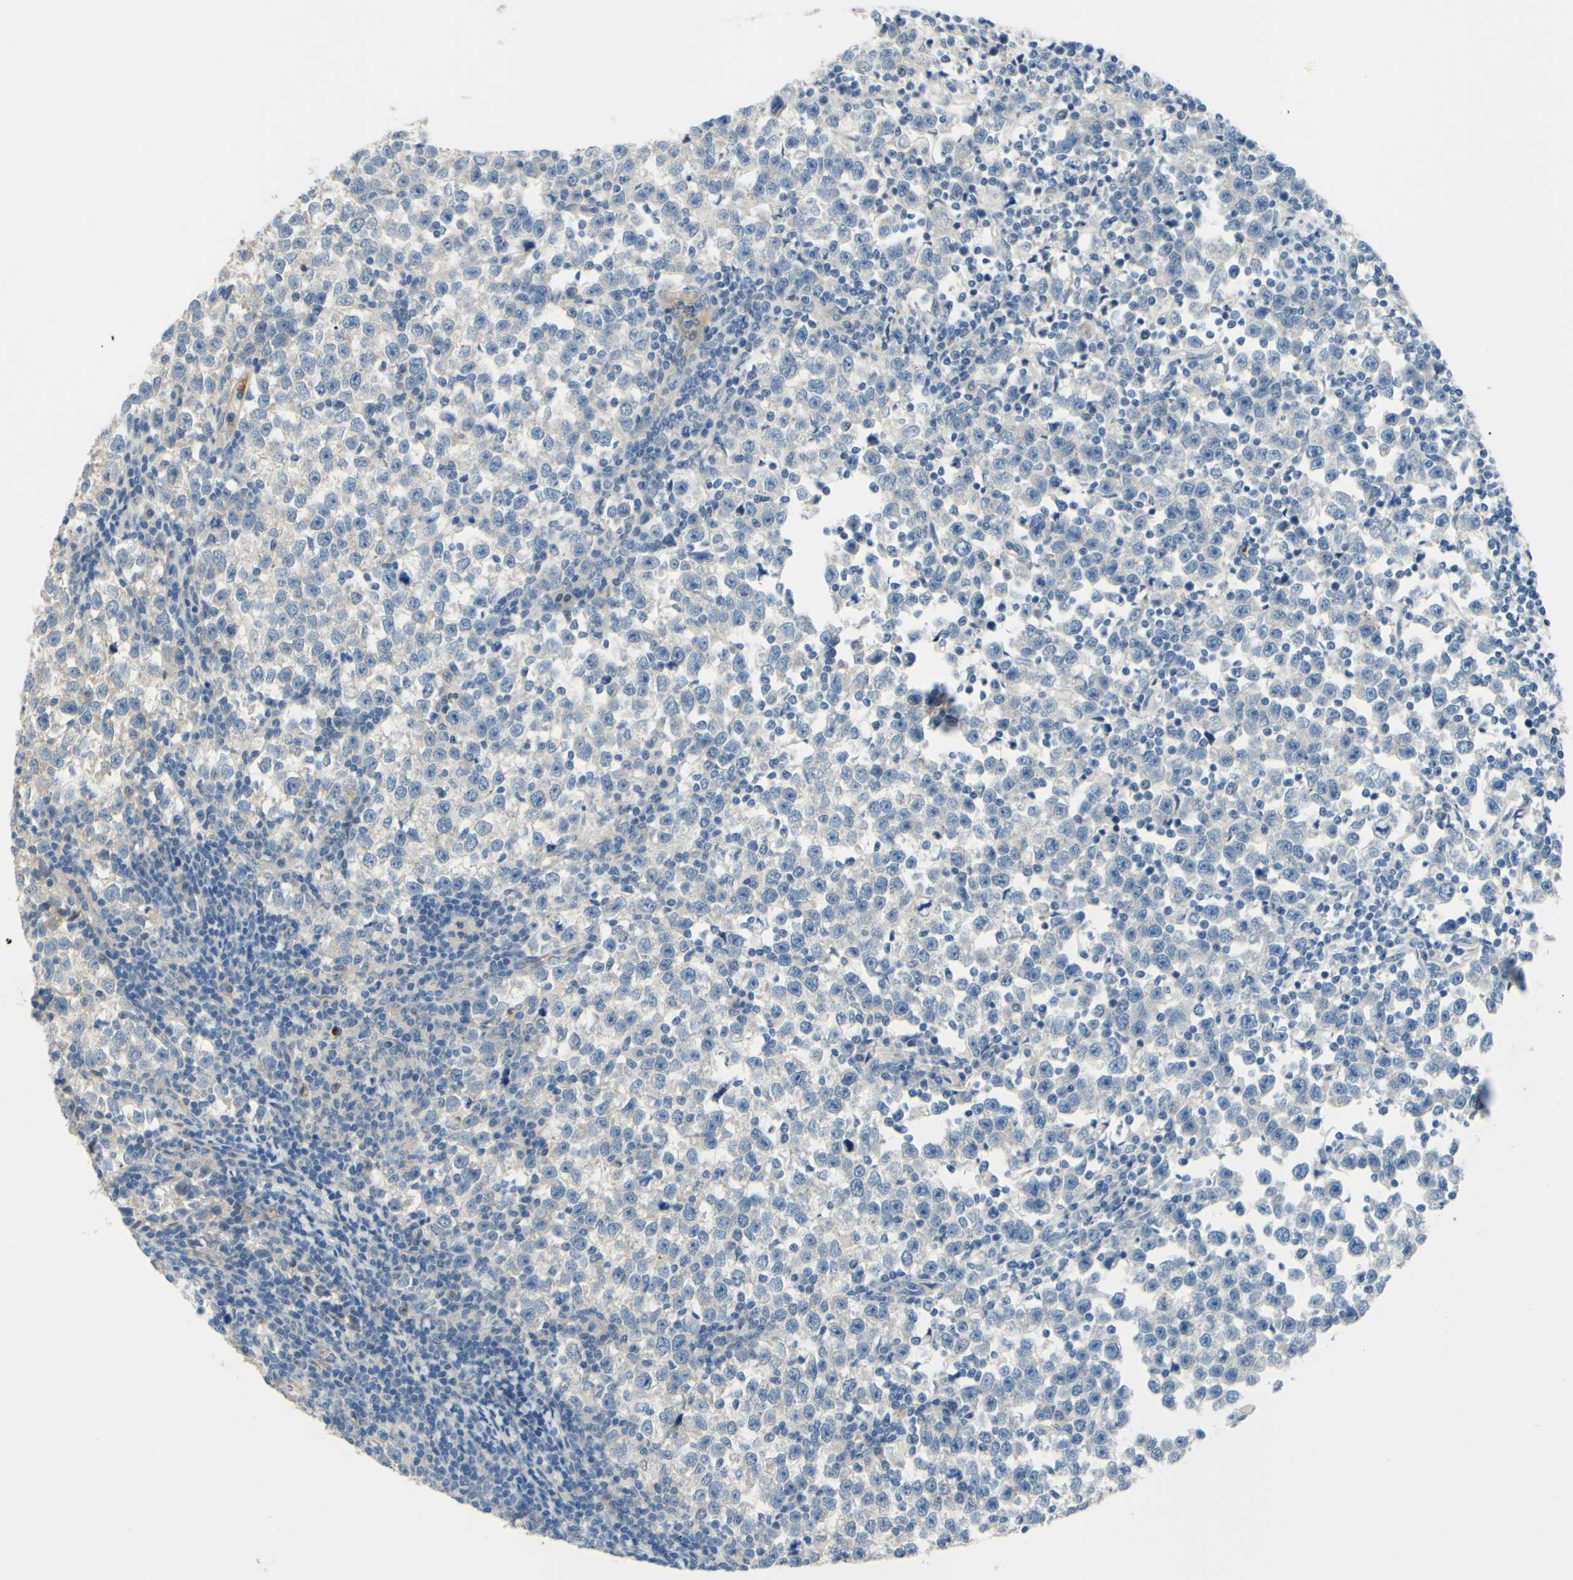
{"staining": {"intensity": "weak", "quantity": "<25%", "location": "cytoplasmic/membranous"}, "tissue": "testis cancer", "cell_type": "Tumor cells", "image_type": "cancer", "snomed": [{"axis": "morphology", "description": "Seminoma, NOS"}, {"axis": "topography", "description": "Testis"}], "caption": "Tumor cells are negative for protein expression in human seminoma (testis).", "gene": "ARHGAP1", "patient": {"sex": "male", "age": 43}}